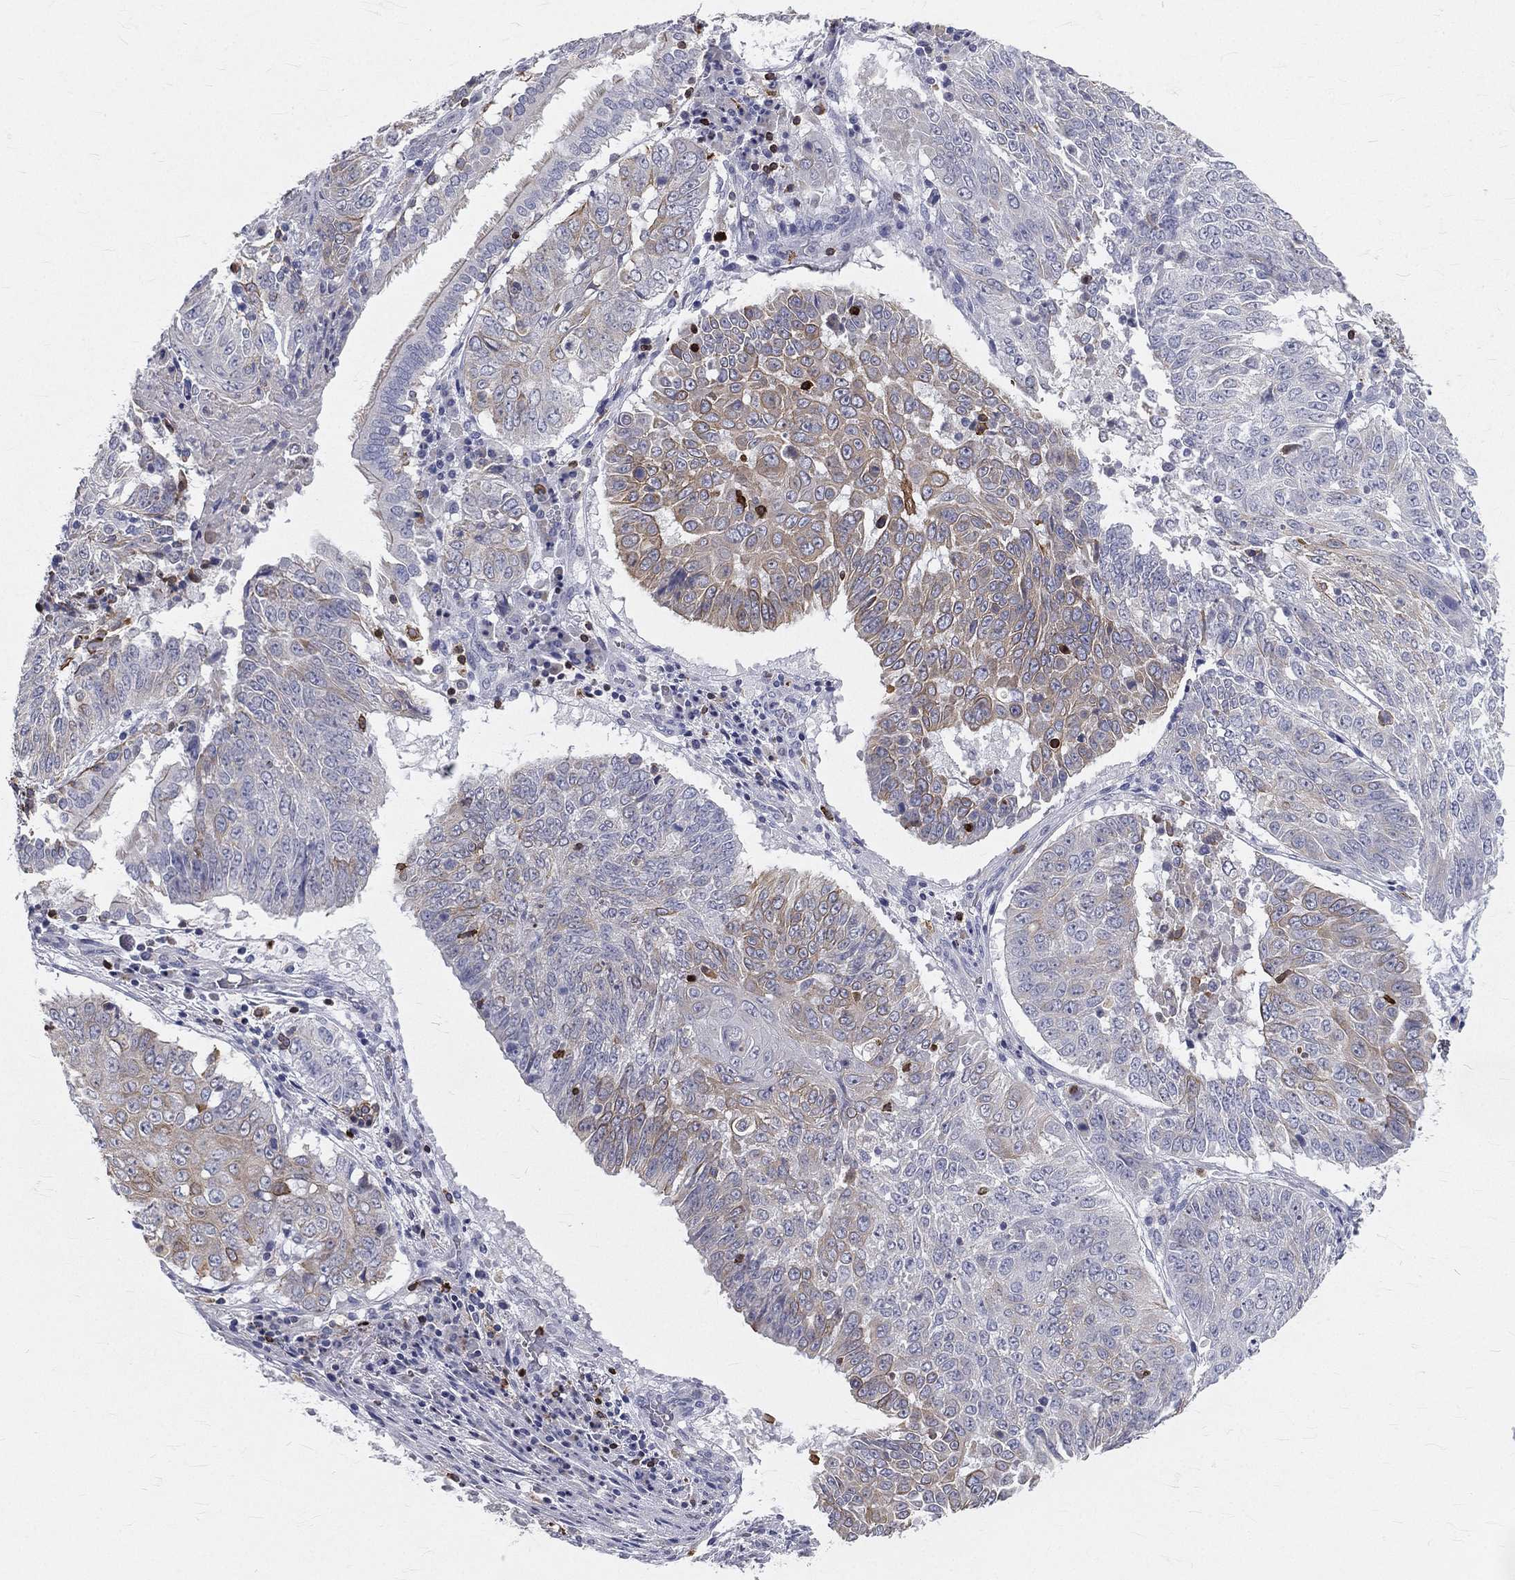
{"staining": {"intensity": "weak", "quantity": "<25%", "location": "cytoplasmic/membranous"}, "tissue": "lung cancer", "cell_type": "Tumor cells", "image_type": "cancer", "snomed": [{"axis": "morphology", "description": "Squamous cell carcinoma, NOS"}, {"axis": "topography", "description": "Lung"}], "caption": "This is an IHC histopathology image of lung cancer (squamous cell carcinoma). There is no staining in tumor cells.", "gene": "CTSW", "patient": {"sex": "male", "age": 64}}